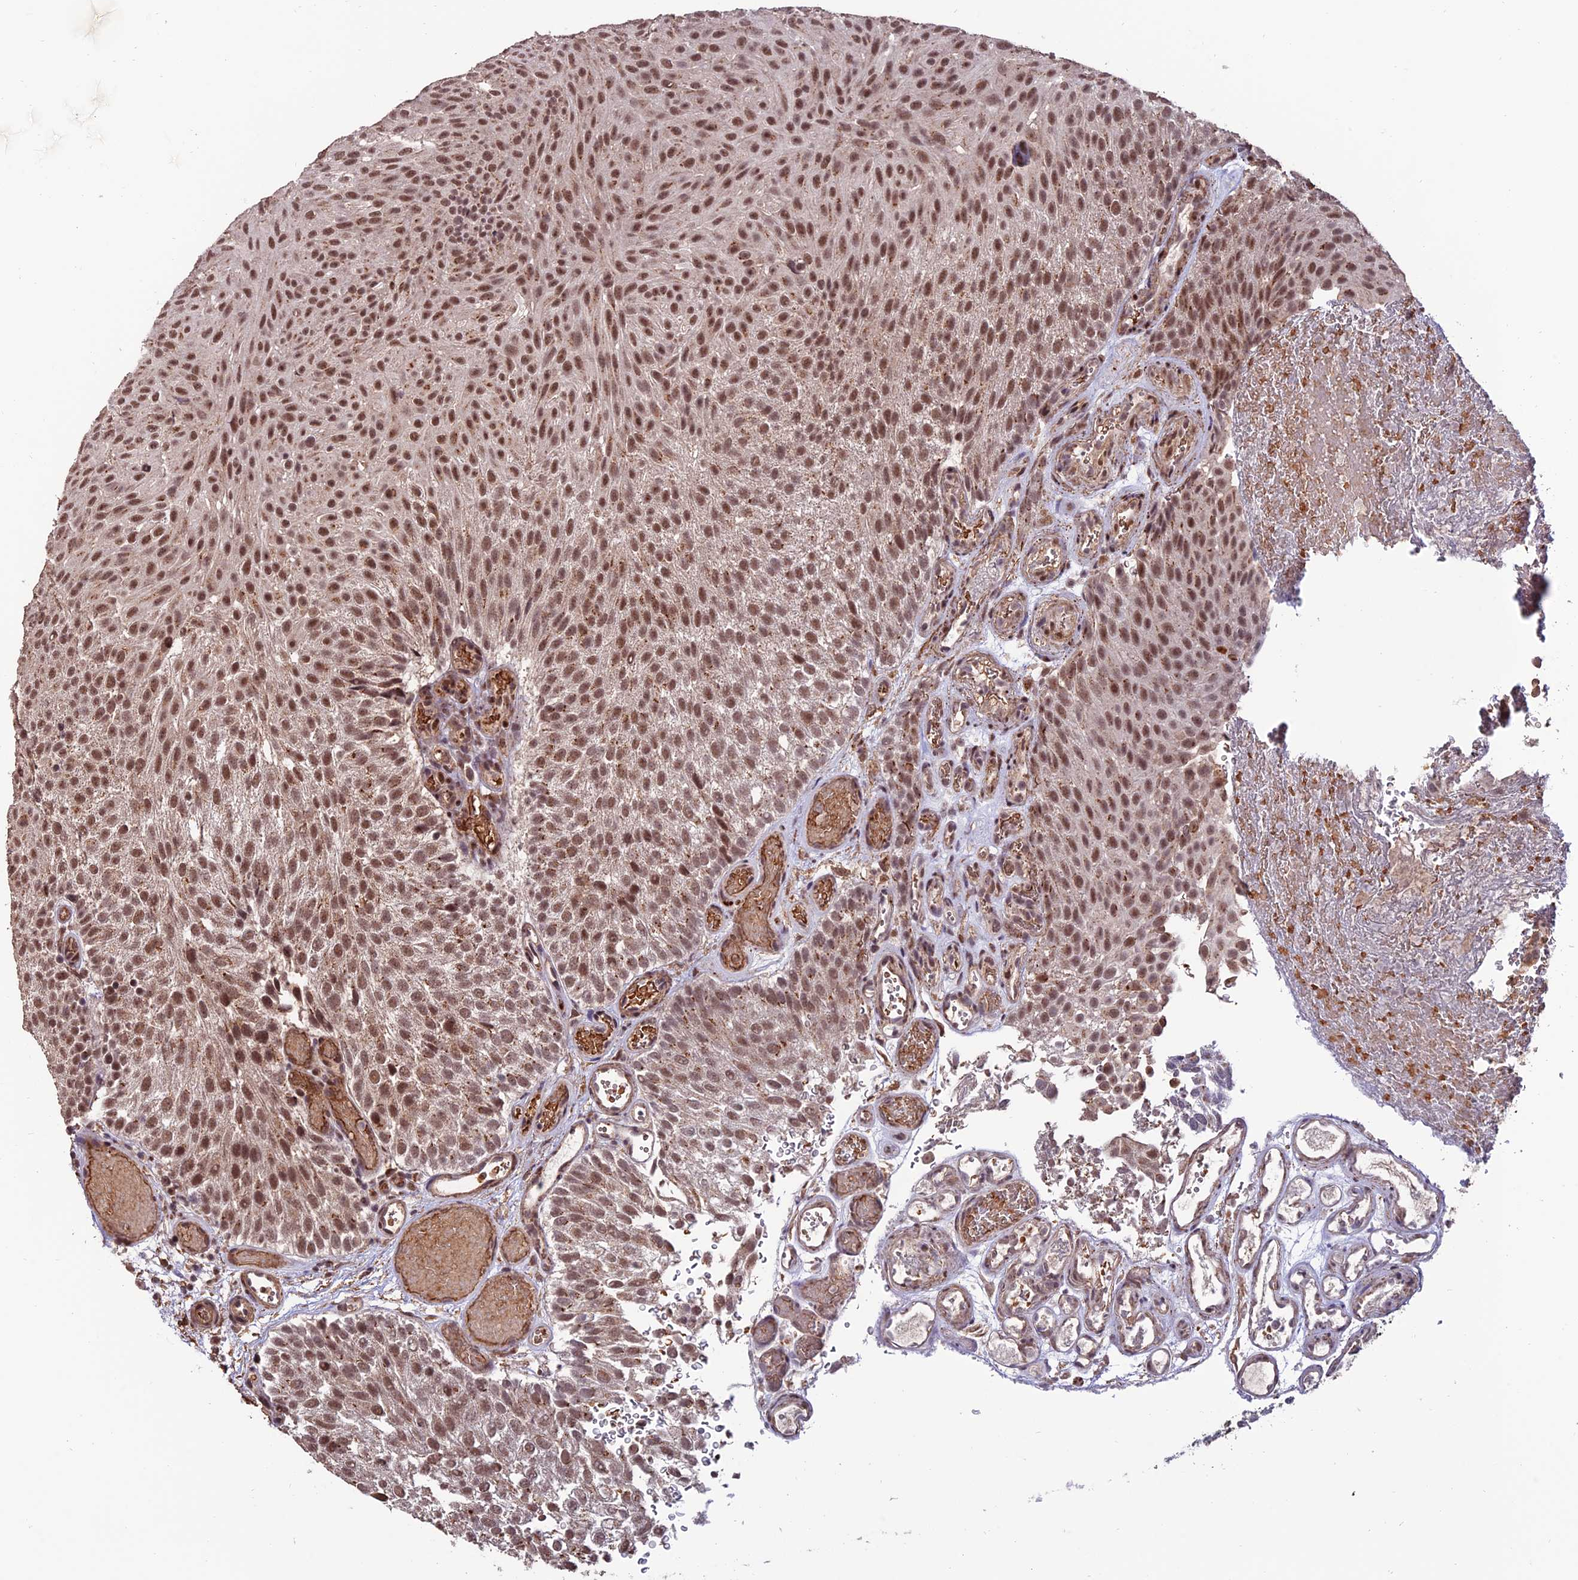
{"staining": {"intensity": "moderate", "quantity": ">75%", "location": "nuclear"}, "tissue": "urothelial cancer", "cell_type": "Tumor cells", "image_type": "cancer", "snomed": [{"axis": "morphology", "description": "Urothelial carcinoma, Low grade"}, {"axis": "topography", "description": "Urinary bladder"}], "caption": "Moderate nuclear staining for a protein is present in approximately >75% of tumor cells of urothelial cancer using IHC.", "gene": "CABIN1", "patient": {"sex": "male", "age": 78}}